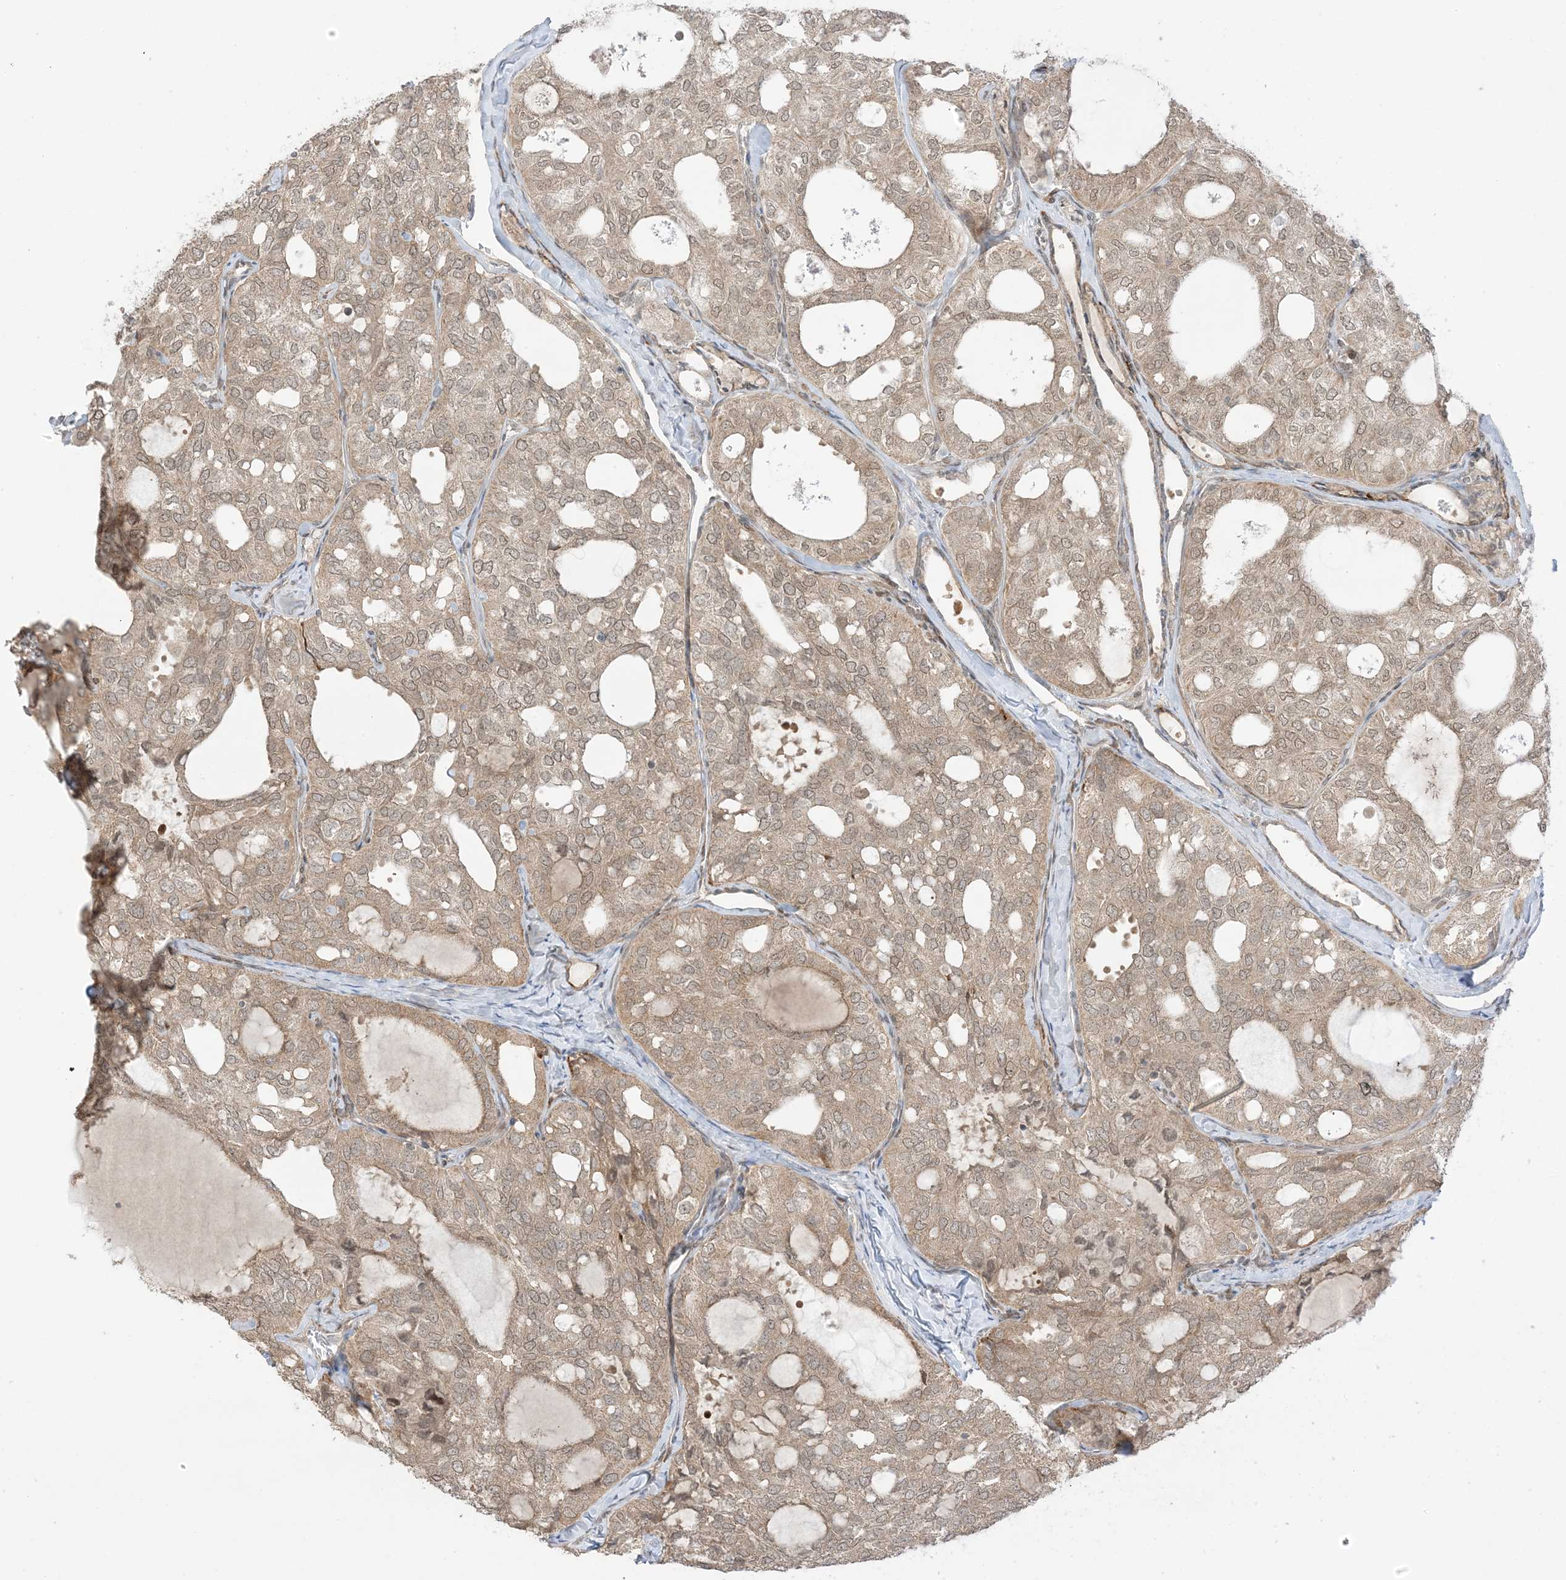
{"staining": {"intensity": "moderate", "quantity": ">75%", "location": "cytoplasmic/membranous,nuclear"}, "tissue": "thyroid cancer", "cell_type": "Tumor cells", "image_type": "cancer", "snomed": [{"axis": "morphology", "description": "Follicular adenoma carcinoma, NOS"}, {"axis": "topography", "description": "Thyroid gland"}], "caption": "The photomicrograph displays immunohistochemical staining of thyroid cancer (follicular adenoma carcinoma). There is moderate cytoplasmic/membranous and nuclear staining is identified in about >75% of tumor cells.", "gene": "UBE2E2", "patient": {"sex": "male", "age": 75}}